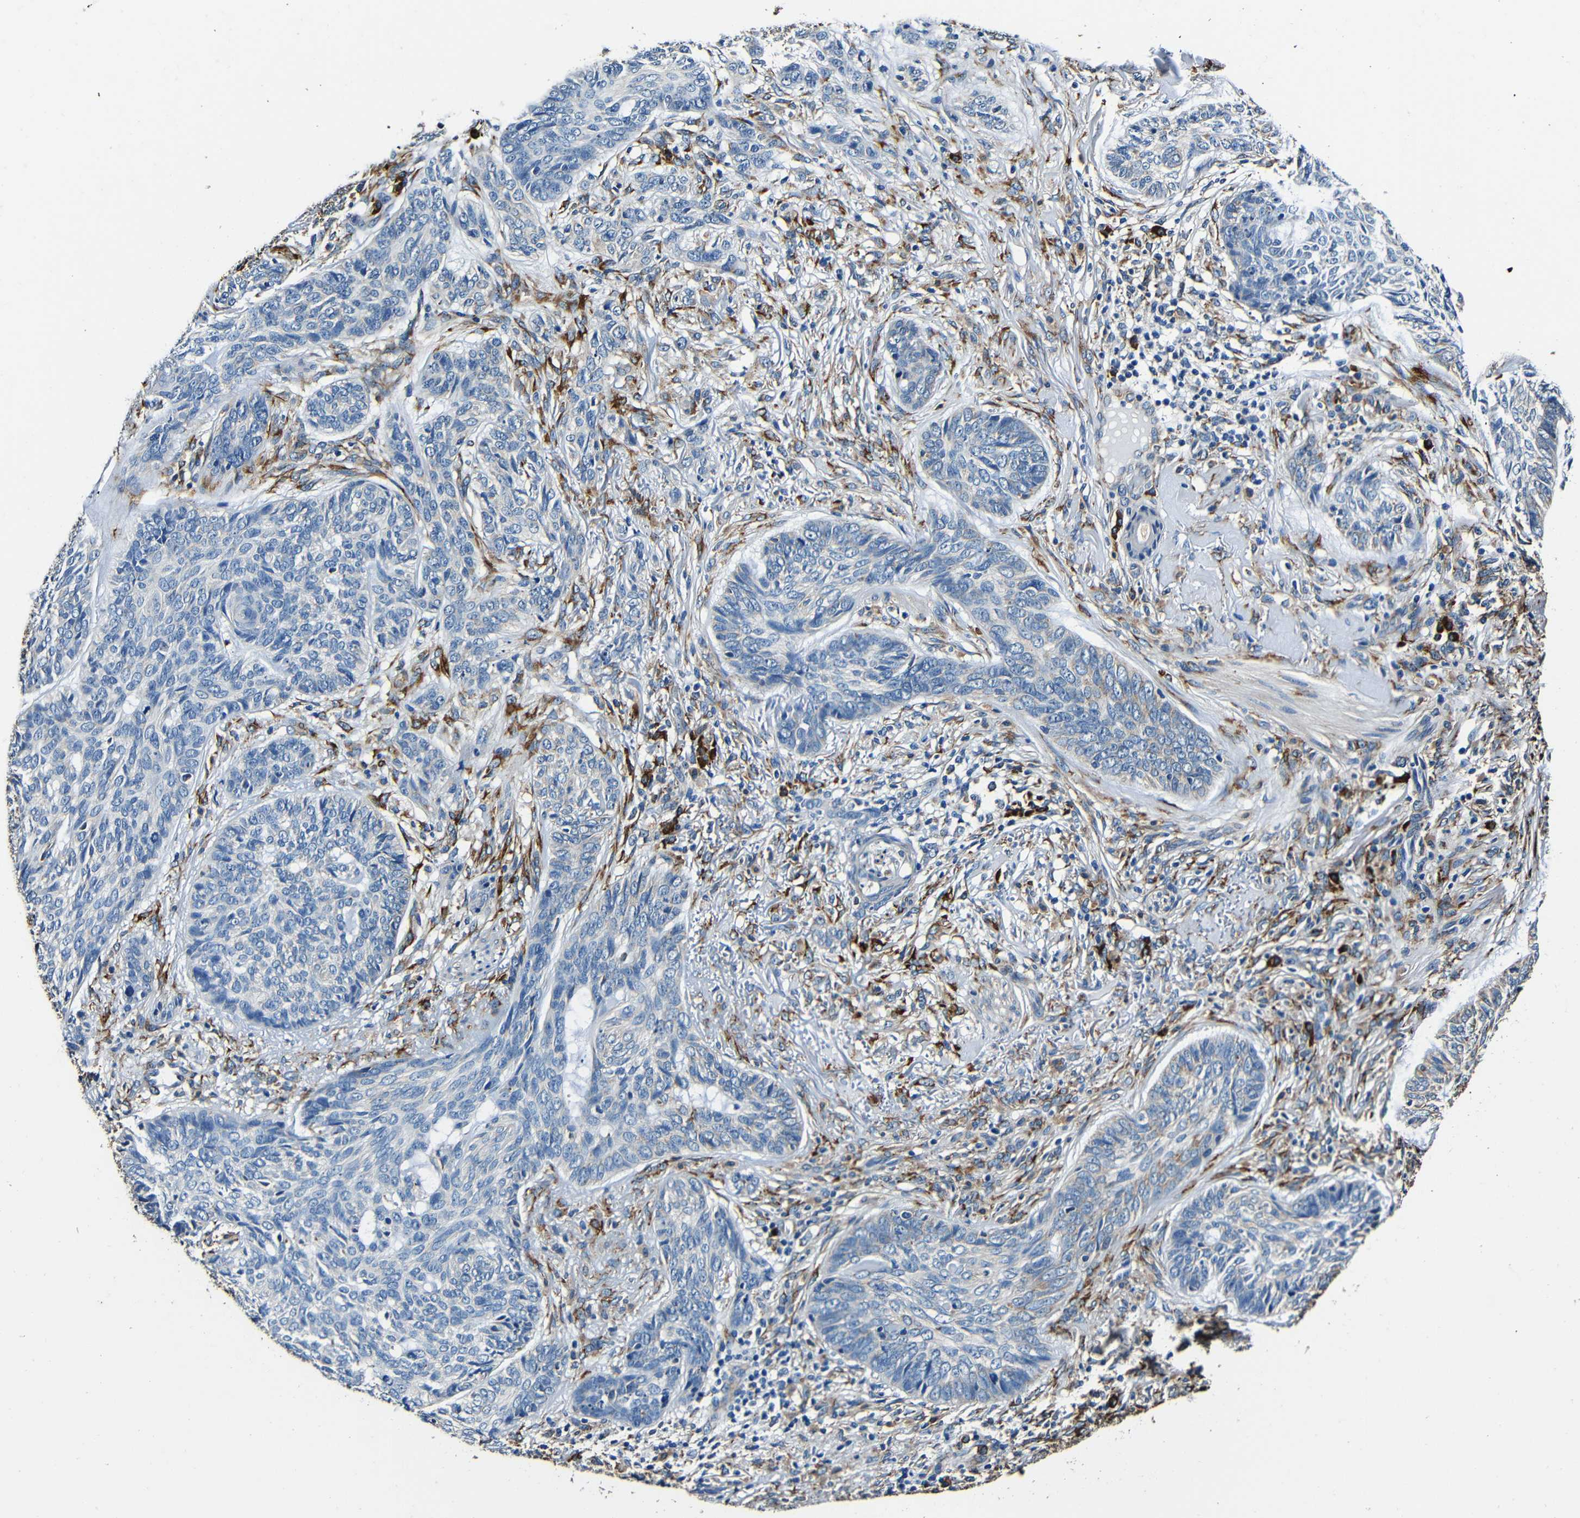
{"staining": {"intensity": "moderate", "quantity": "<25%", "location": "cytoplasmic/membranous"}, "tissue": "skin cancer", "cell_type": "Tumor cells", "image_type": "cancer", "snomed": [{"axis": "morphology", "description": "Basal cell carcinoma"}, {"axis": "topography", "description": "Skin"}], "caption": "An IHC micrograph of neoplastic tissue is shown. Protein staining in brown shows moderate cytoplasmic/membranous positivity in skin cancer within tumor cells. (DAB = brown stain, brightfield microscopy at high magnification).", "gene": "RRBP1", "patient": {"sex": "male", "age": 43}}